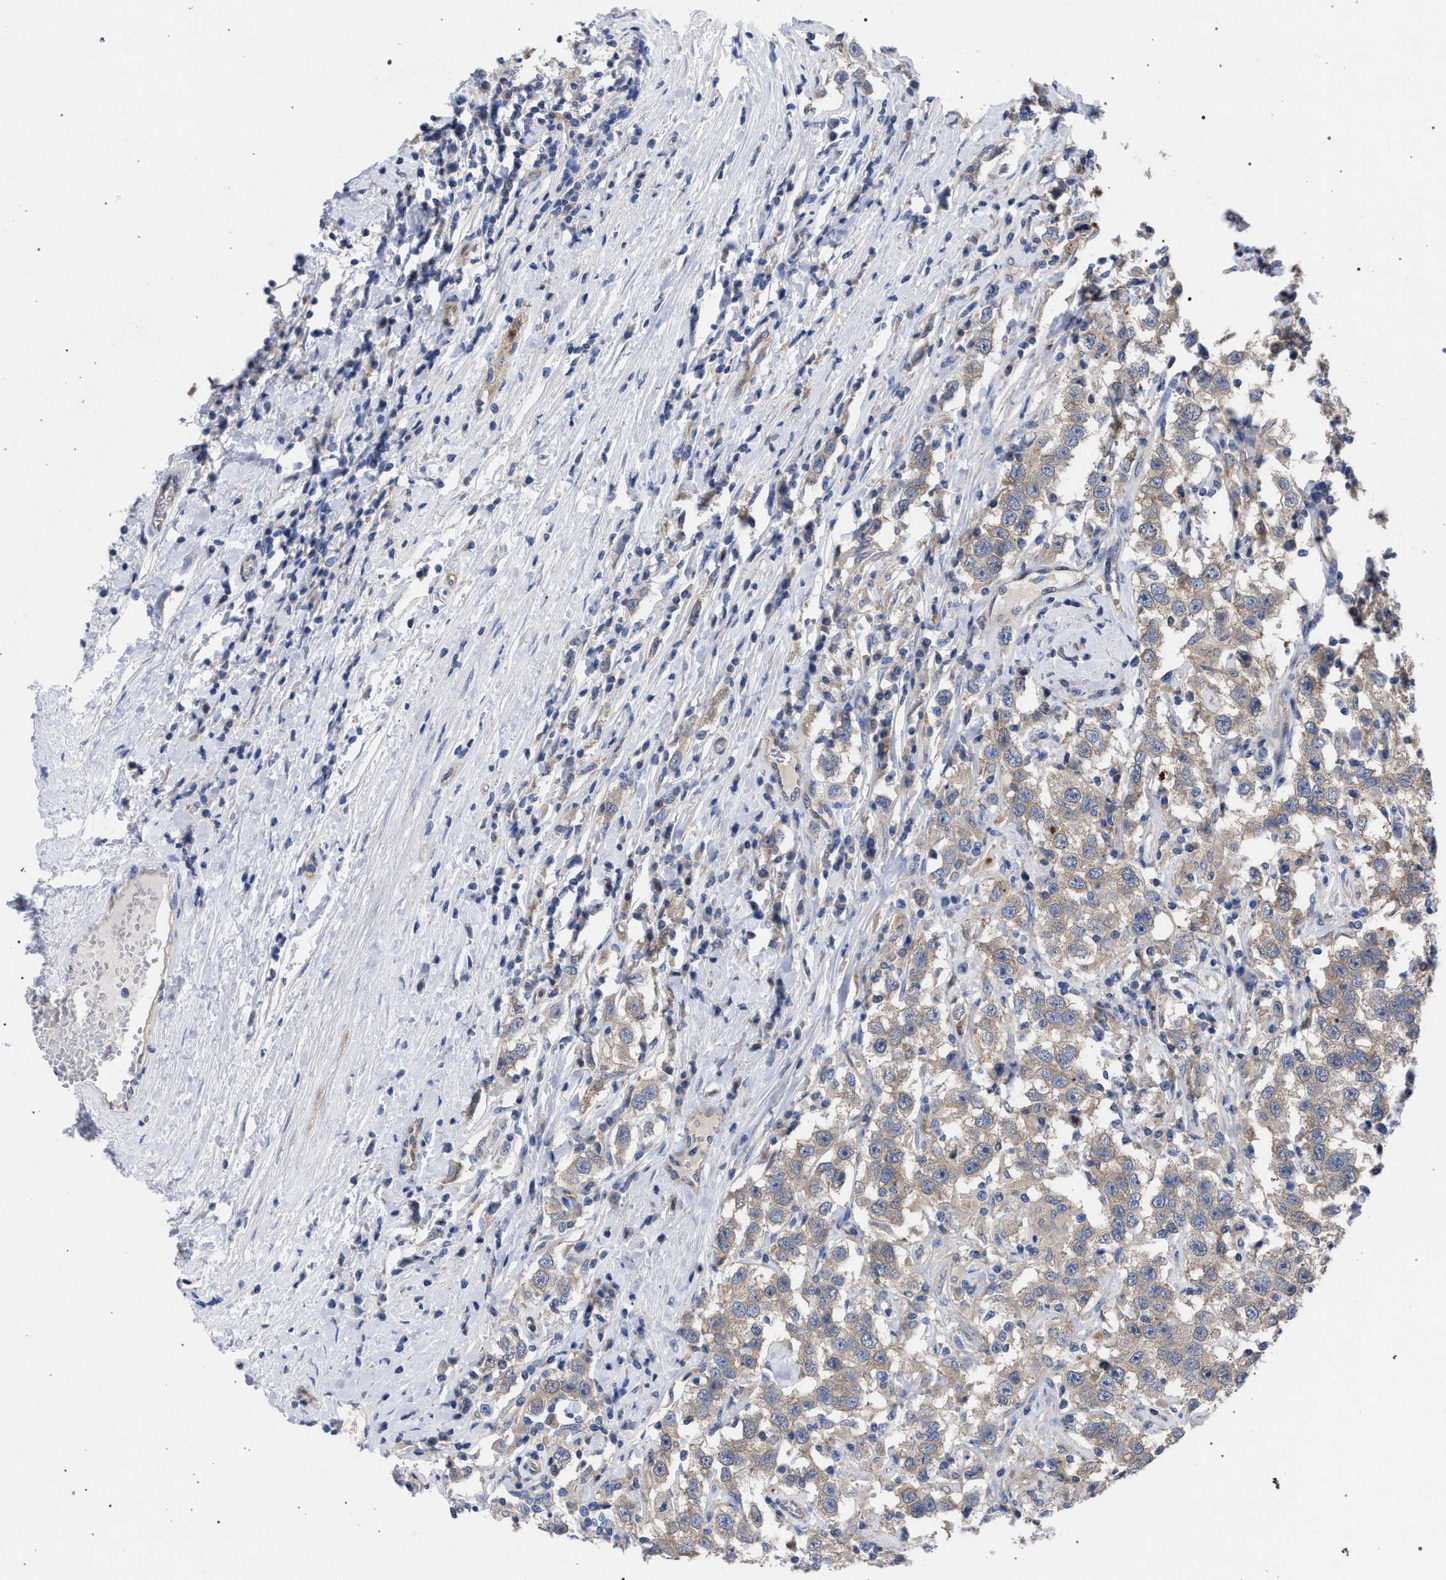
{"staining": {"intensity": "weak", "quantity": ">75%", "location": "cytoplasmic/membranous"}, "tissue": "testis cancer", "cell_type": "Tumor cells", "image_type": "cancer", "snomed": [{"axis": "morphology", "description": "Seminoma, NOS"}, {"axis": "topography", "description": "Testis"}], "caption": "Testis cancer (seminoma) was stained to show a protein in brown. There is low levels of weak cytoplasmic/membranous expression in approximately >75% of tumor cells.", "gene": "GMPR", "patient": {"sex": "male", "age": 41}}